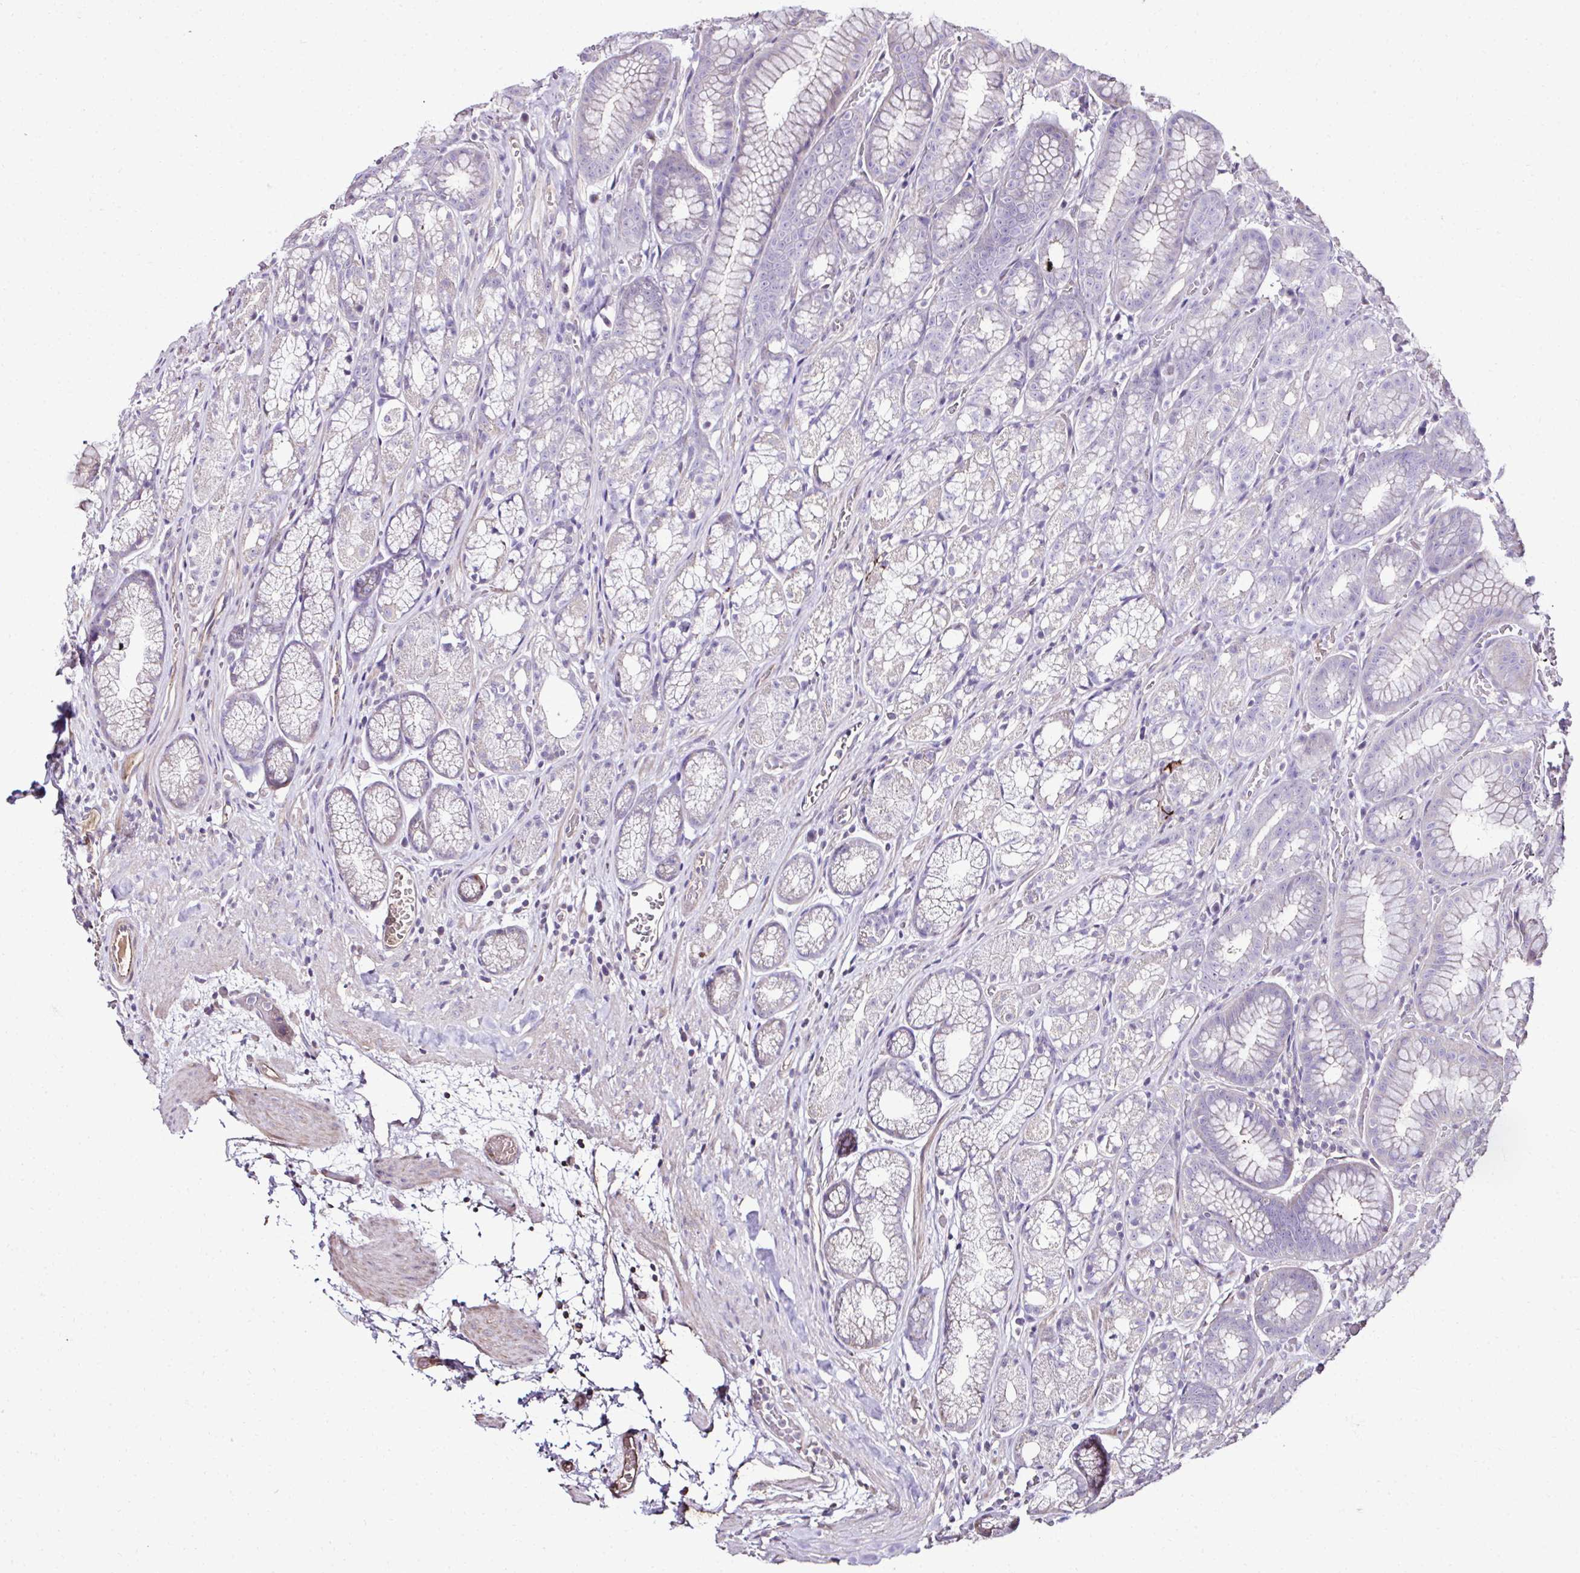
{"staining": {"intensity": "negative", "quantity": "none", "location": "none"}, "tissue": "stomach", "cell_type": "Glandular cells", "image_type": "normal", "snomed": [{"axis": "morphology", "description": "Normal tissue, NOS"}, {"axis": "topography", "description": "Smooth muscle"}, {"axis": "topography", "description": "Stomach"}], "caption": "Protein analysis of unremarkable stomach exhibits no significant positivity in glandular cells. (Stains: DAB IHC with hematoxylin counter stain, Microscopy: brightfield microscopy at high magnification).", "gene": "CCDC85C", "patient": {"sex": "male", "age": 70}}